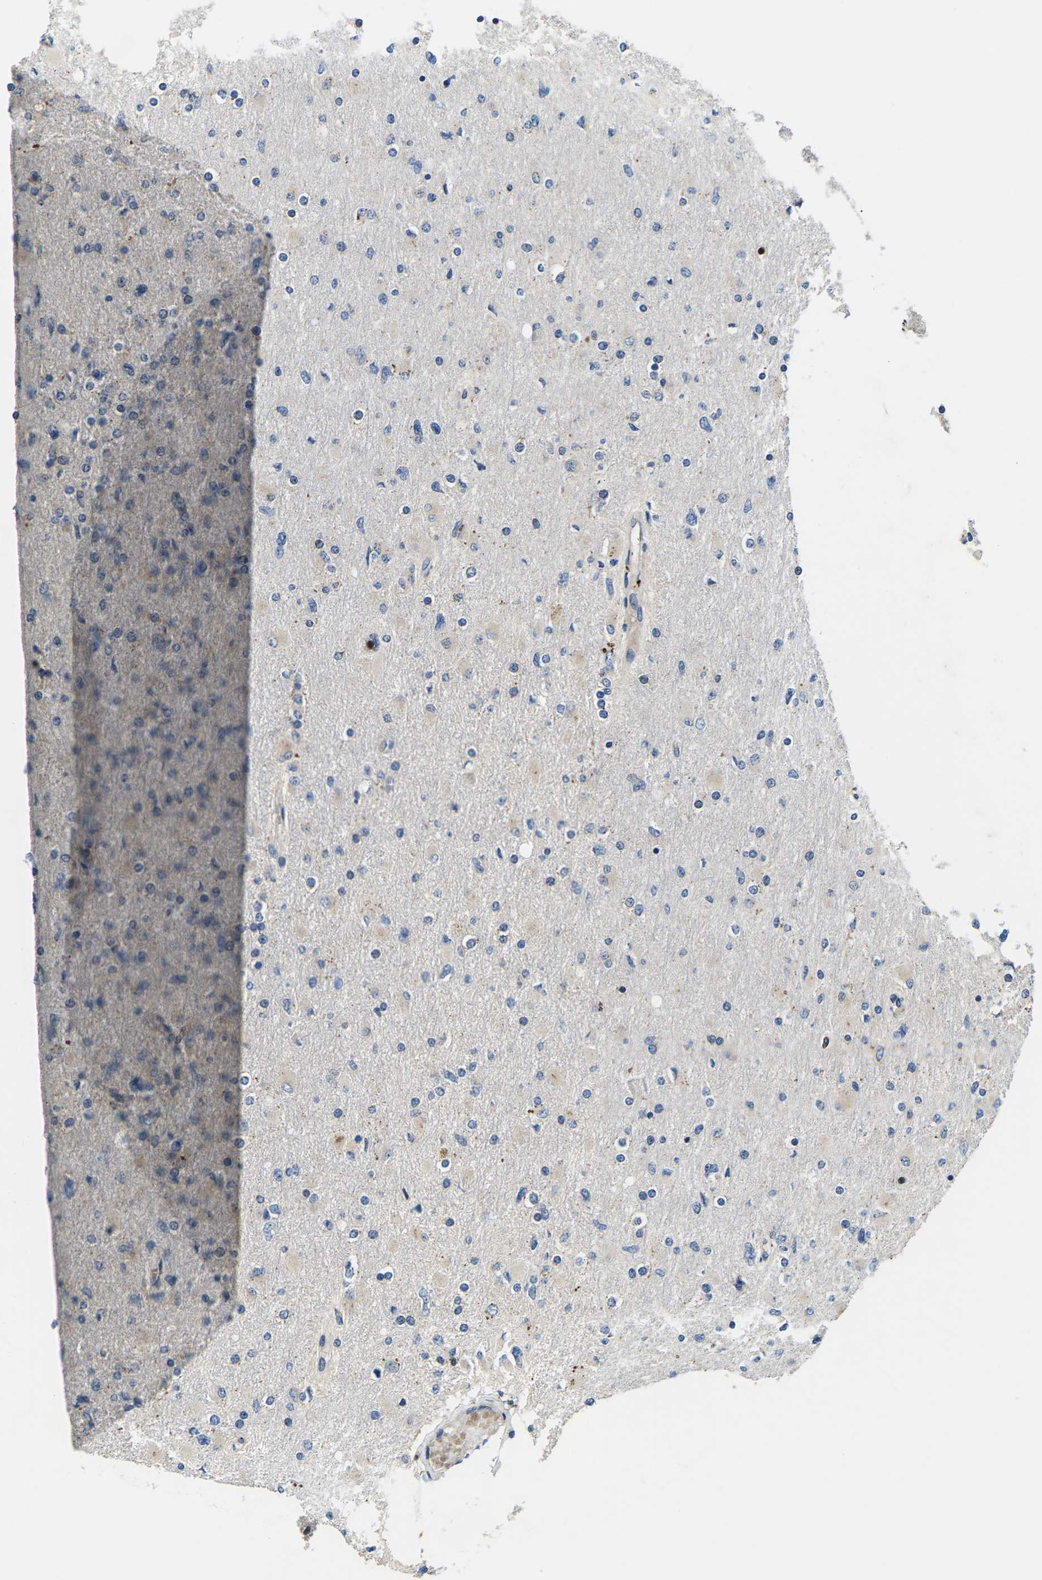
{"staining": {"intensity": "negative", "quantity": "none", "location": "none"}, "tissue": "glioma", "cell_type": "Tumor cells", "image_type": "cancer", "snomed": [{"axis": "morphology", "description": "Glioma, malignant, High grade"}, {"axis": "topography", "description": "Cerebral cortex"}], "caption": "The histopathology image shows no significant staining in tumor cells of glioma.", "gene": "PLCE1", "patient": {"sex": "female", "age": 36}}